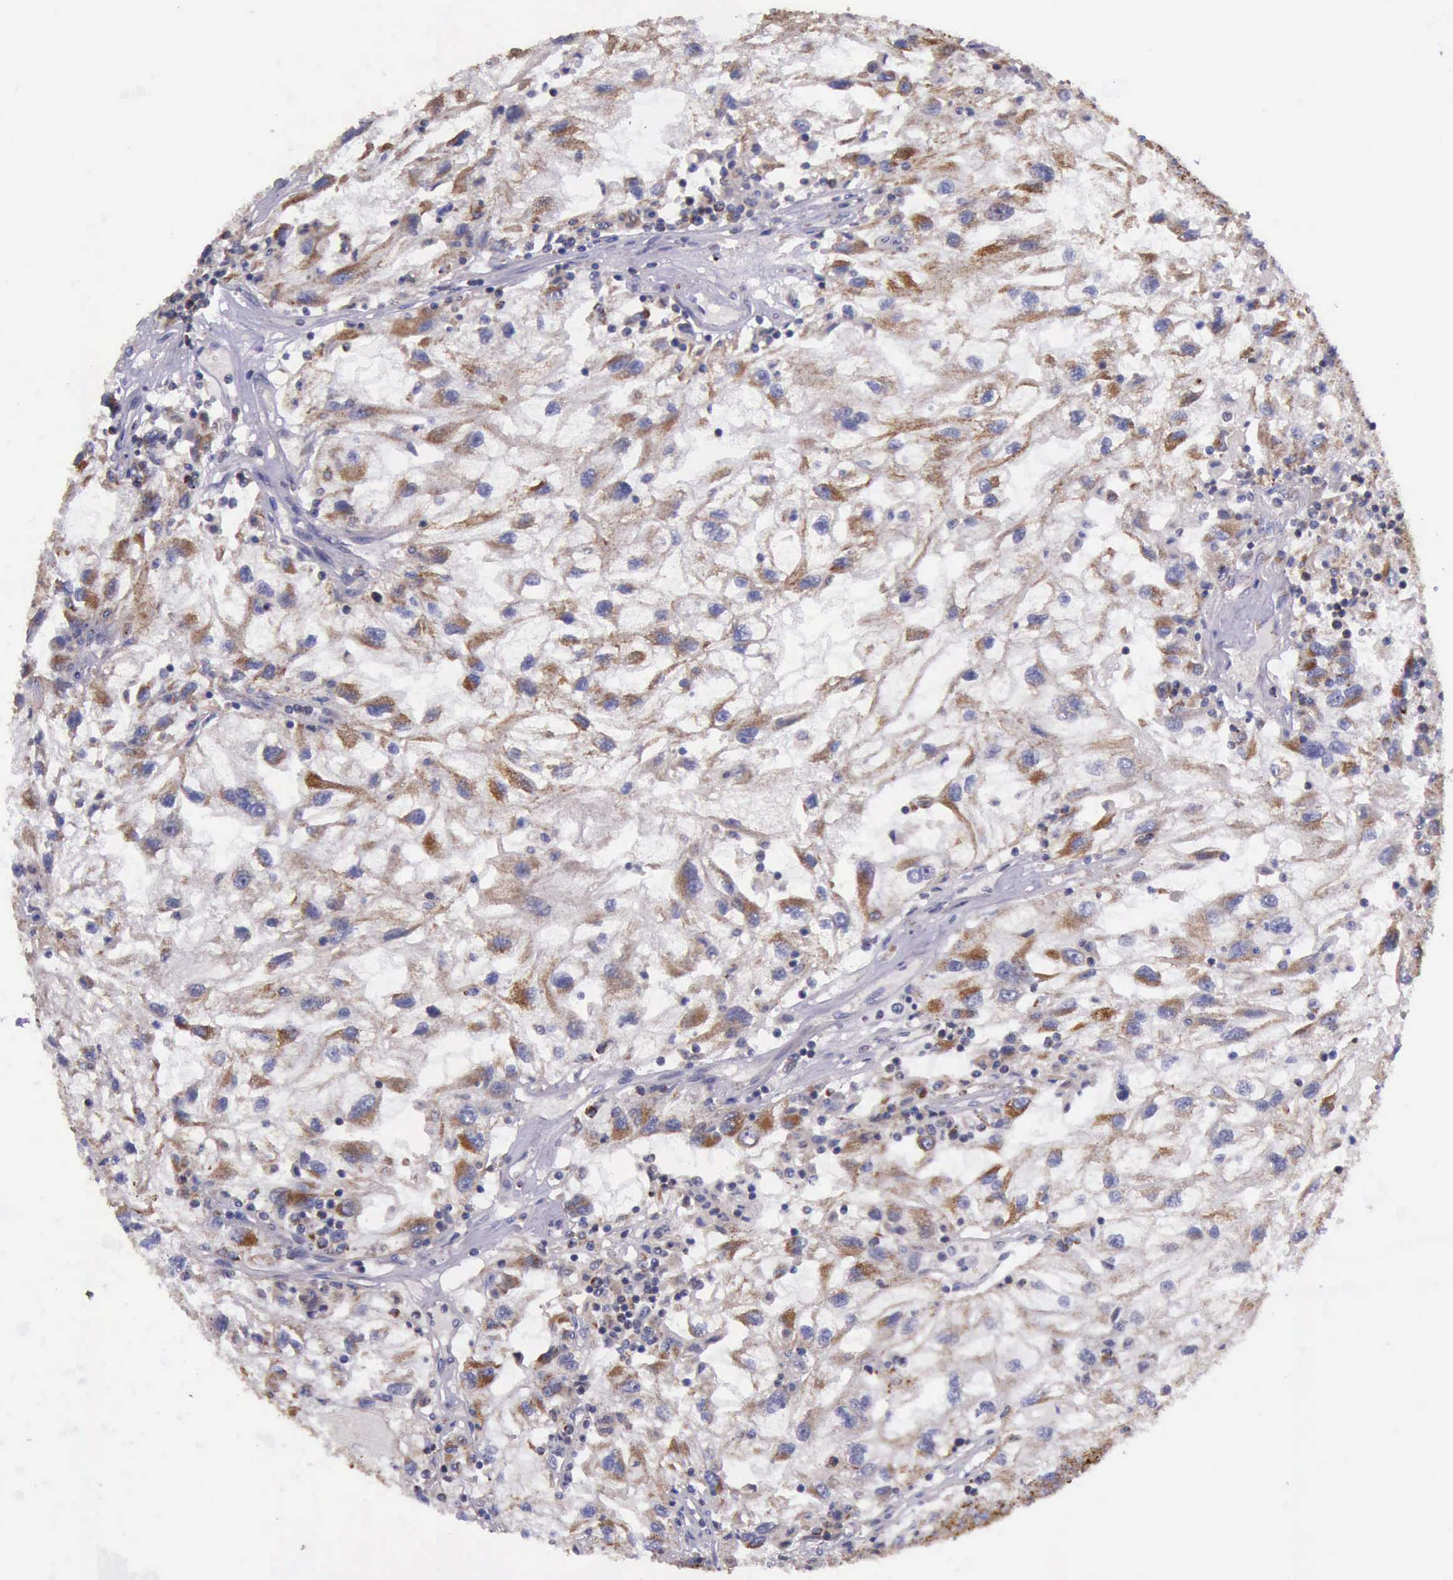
{"staining": {"intensity": "weak", "quantity": ">75%", "location": "cytoplasmic/membranous"}, "tissue": "renal cancer", "cell_type": "Tumor cells", "image_type": "cancer", "snomed": [{"axis": "morphology", "description": "Normal tissue, NOS"}, {"axis": "morphology", "description": "Adenocarcinoma, NOS"}, {"axis": "topography", "description": "Kidney"}], "caption": "This histopathology image reveals IHC staining of human adenocarcinoma (renal), with low weak cytoplasmic/membranous positivity in approximately >75% of tumor cells.", "gene": "TXN2", "patient": {"sex": "male", "age": 71}}